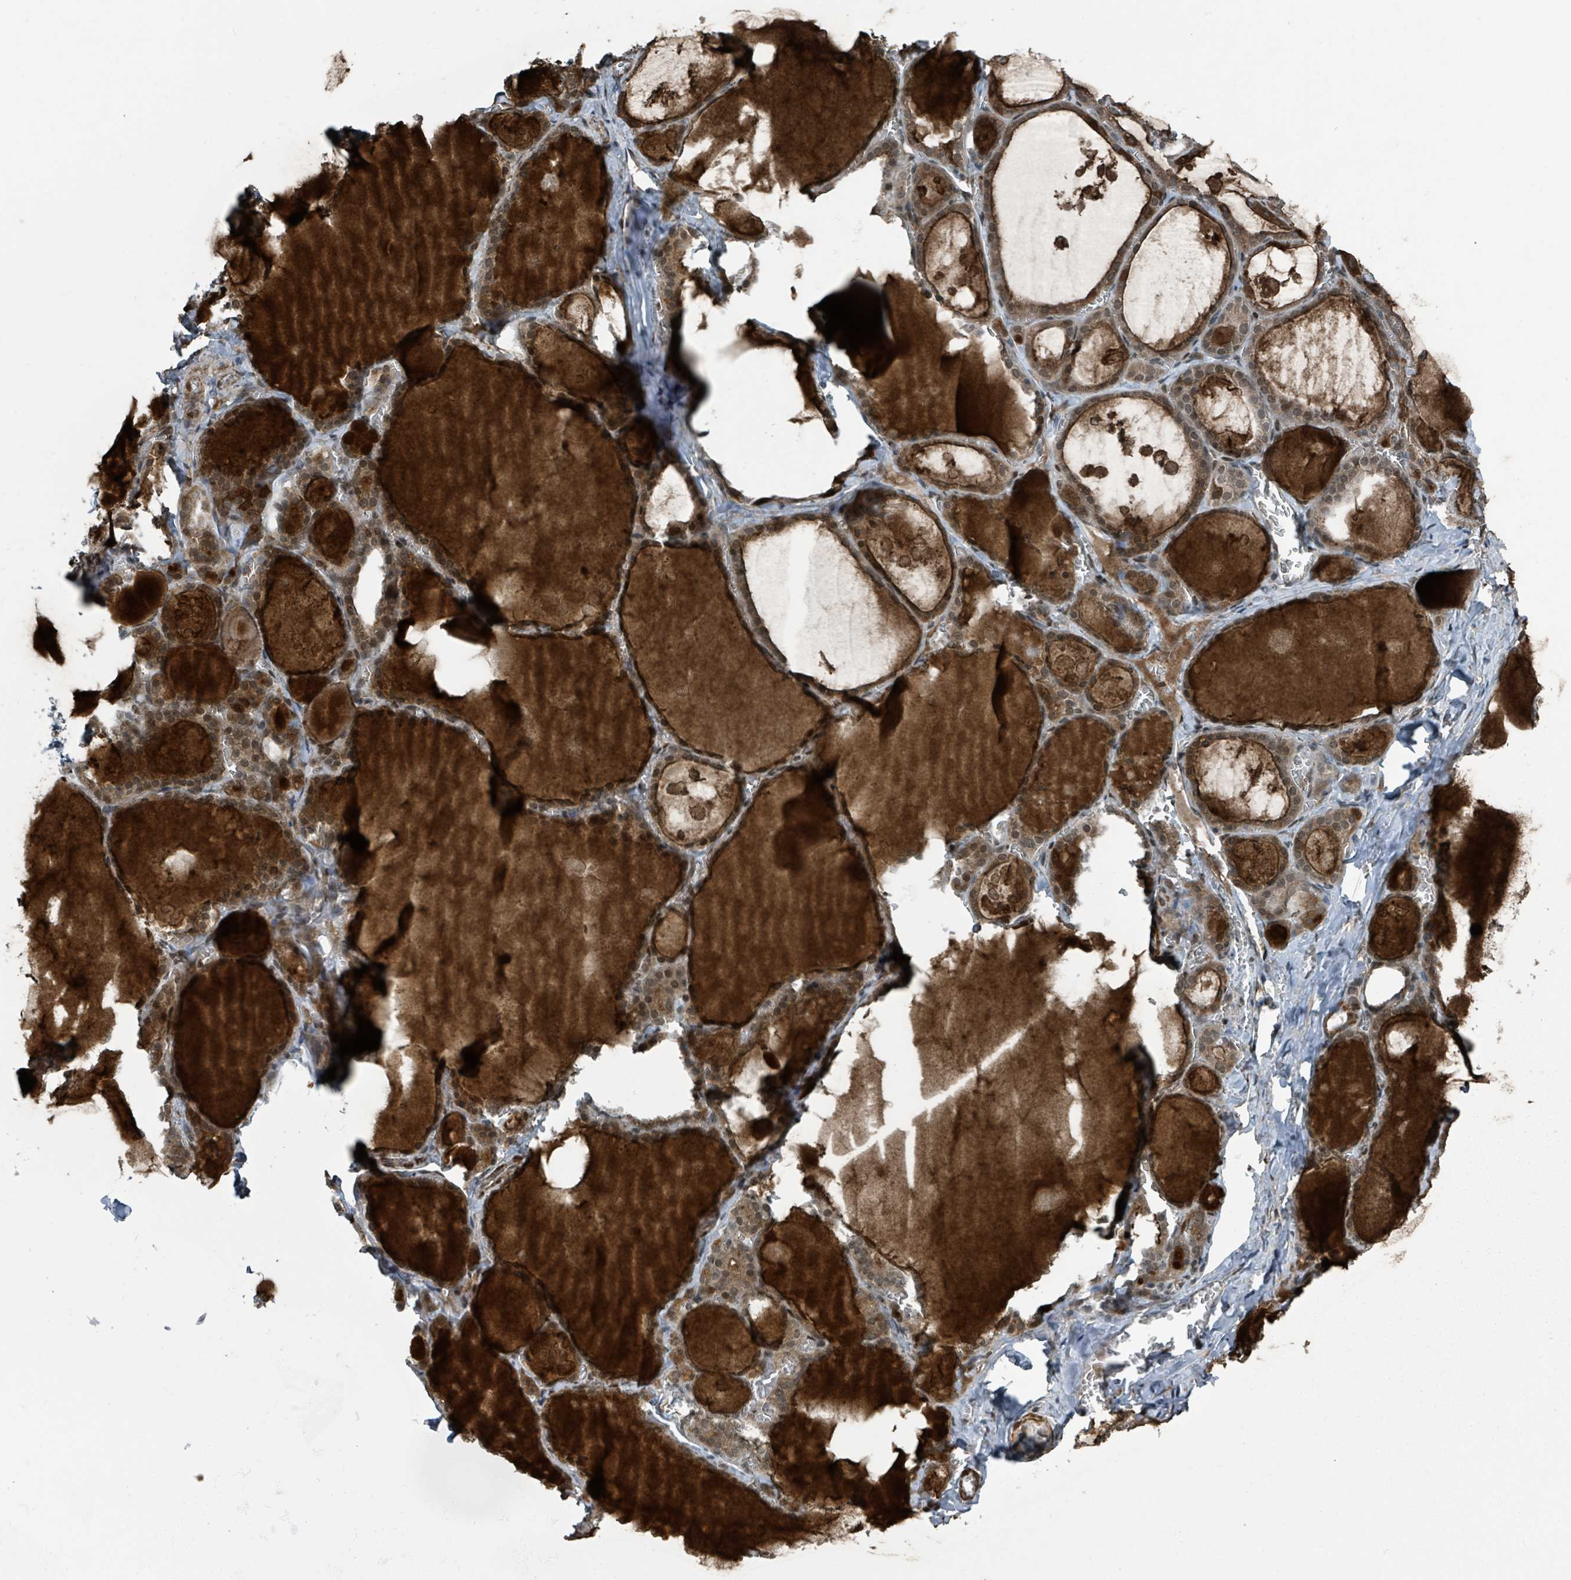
{"staining": {"intensity": "moderate", "quantity": ">75%", "location": "cytoplasmic/membranous"}, "tissue": "thyroid gland", "cell_type": "Glandular cells", "image_type": "normal", "snomed": [{"axis": "morphology", "description": "Normal tissue, NOS"}, {"axis": "topography", "description": "Thyroid gland"}], "caption": "Thyroid gland stained for a protein exhibits moderate cytoplasmic/membranous positivity in glandular cells. Ihc stains the protein of interest in brown and the nuclei are stained blue.", "gene": "PHIP", "patient": {"sex": "male", "age": 56}}